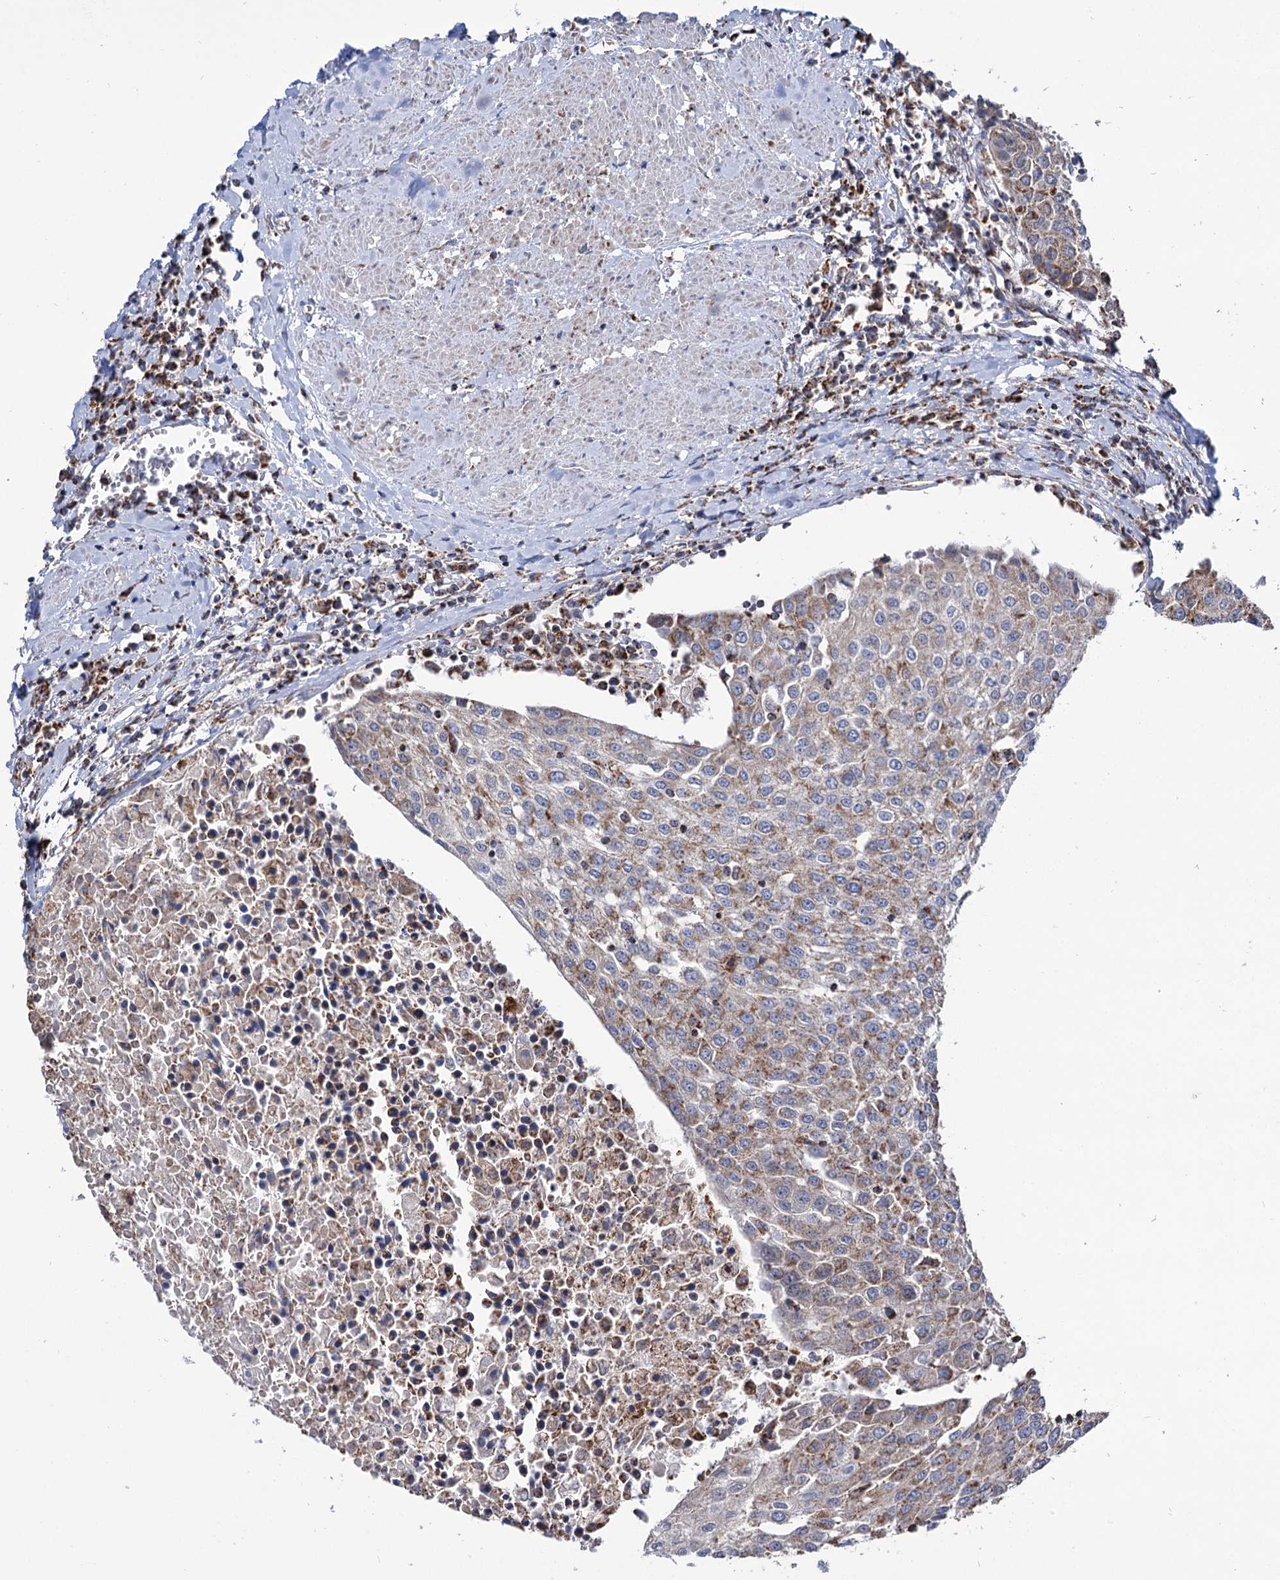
{"staining": {"intensity": "moderate", "quantity": "25%-75%", "location": "cytoplasmic/membranous"}, "tissue": "urothelial cancer", "cell_type": "Tumor cells", "image_type": "cancer", "snomed": [{"axis": "morphology", "description": "Urothelial carcinoma, High grade"}, {"axis": "topography", "description": "Urinary bladder"}], "caption": "About 25%-75% of tumor cells in human urothelial cancer demonstrate moderate cytoplasmic/membranous protein staining as visualized by brown immunohistochemical staining.", "gene": "ABHD10", "patient": {"sex": "female", "age": 85}}